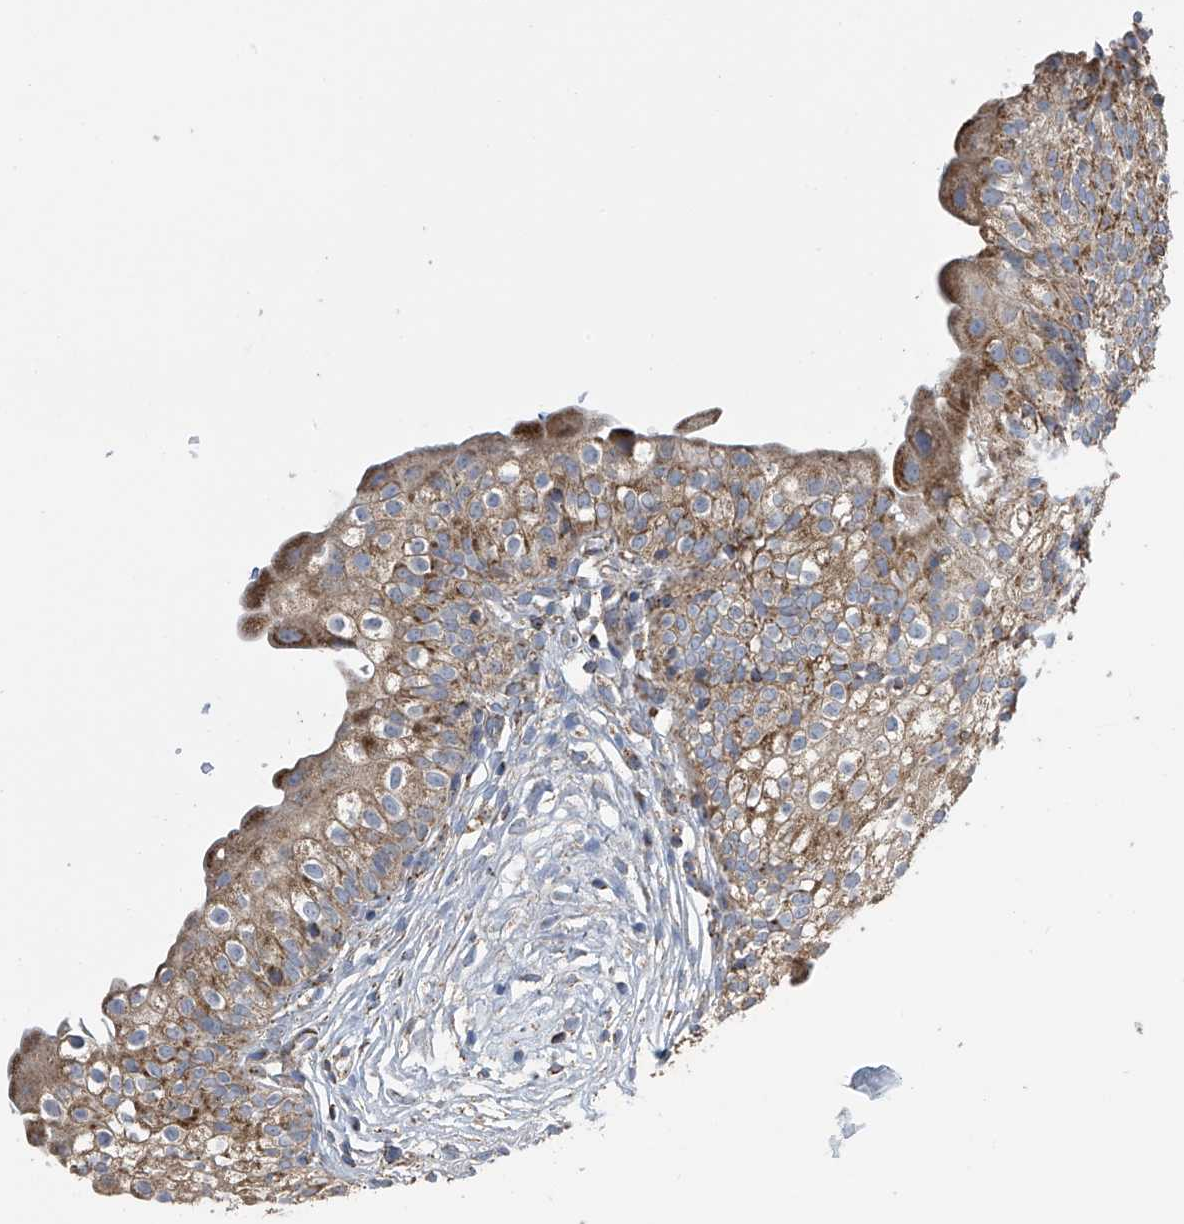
{"staining": {"intensity": "moderate", "quantity": ">75%", "location": "cytoplasmic/membranous"}, "tissue": "urinary bladder", "cell_type": "Urothelial cells", "image_type": "normal", "snomed": [{"axis": "morphology", "description": "Normal tissue, NOS"}, {"axis": "topography", "description": "Urinary bladder"}], "caption": "The histopathology image displays a brown stain indicating the presence of a protein in the cytoplasmic/membranous of urothelial cells in urinary bladder. (Stains: DAB in brown, nuclei in blue, Microscopy: brightfield microscopy at high magnification).", "gene": "PNPT1", "patient": {"sex": "male", "age": 55}}